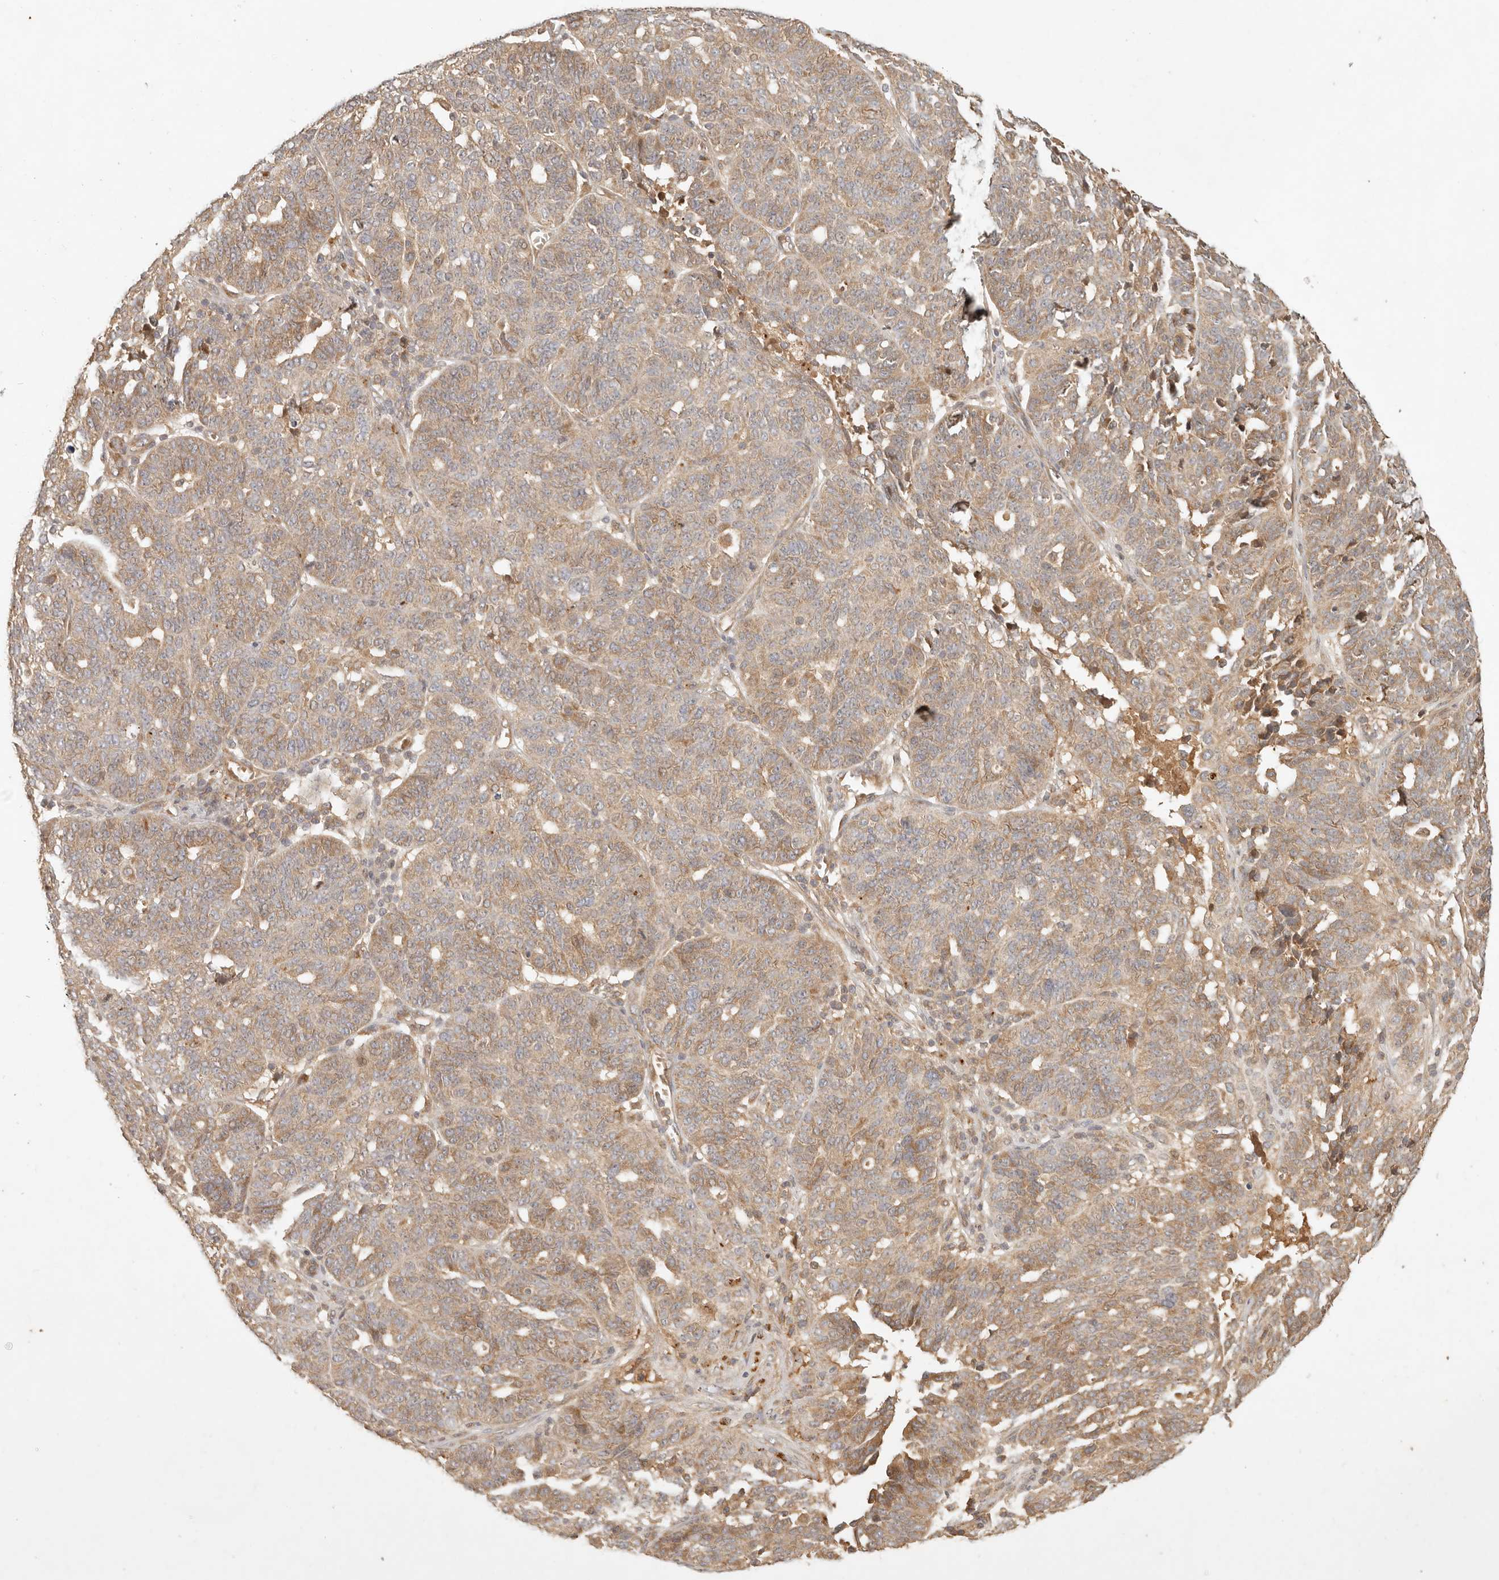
{"staining": {"intensity": "moderate", "quantity": ">75%", "location": "cytoplasmic/membranous"}, "tissue": "ovarian cancer", "cell_type": "Tumor cells", "image_type": "cancer", "snomed": [{"axis": "morphology", "description": "Cystadenocarcinoma, serous, NOS"}, {"axis": "topography", "description": "Ovary"}], "caption": "Immunohistochemistry staining of ovarian serous cystadenocarcinoma, which demonstrates medium levels of moderate cytoplasmic/membranous expression in about >75% of tumor cells indicating moderate cytoplasmic/membranous protein positivity. The staining was performed using DAB (brown) for protein detection and nuclei were counterstained in hematoxylin (blue).", "gene": "ANKRD61", "patient": {"sex": "female", "age": 59}}